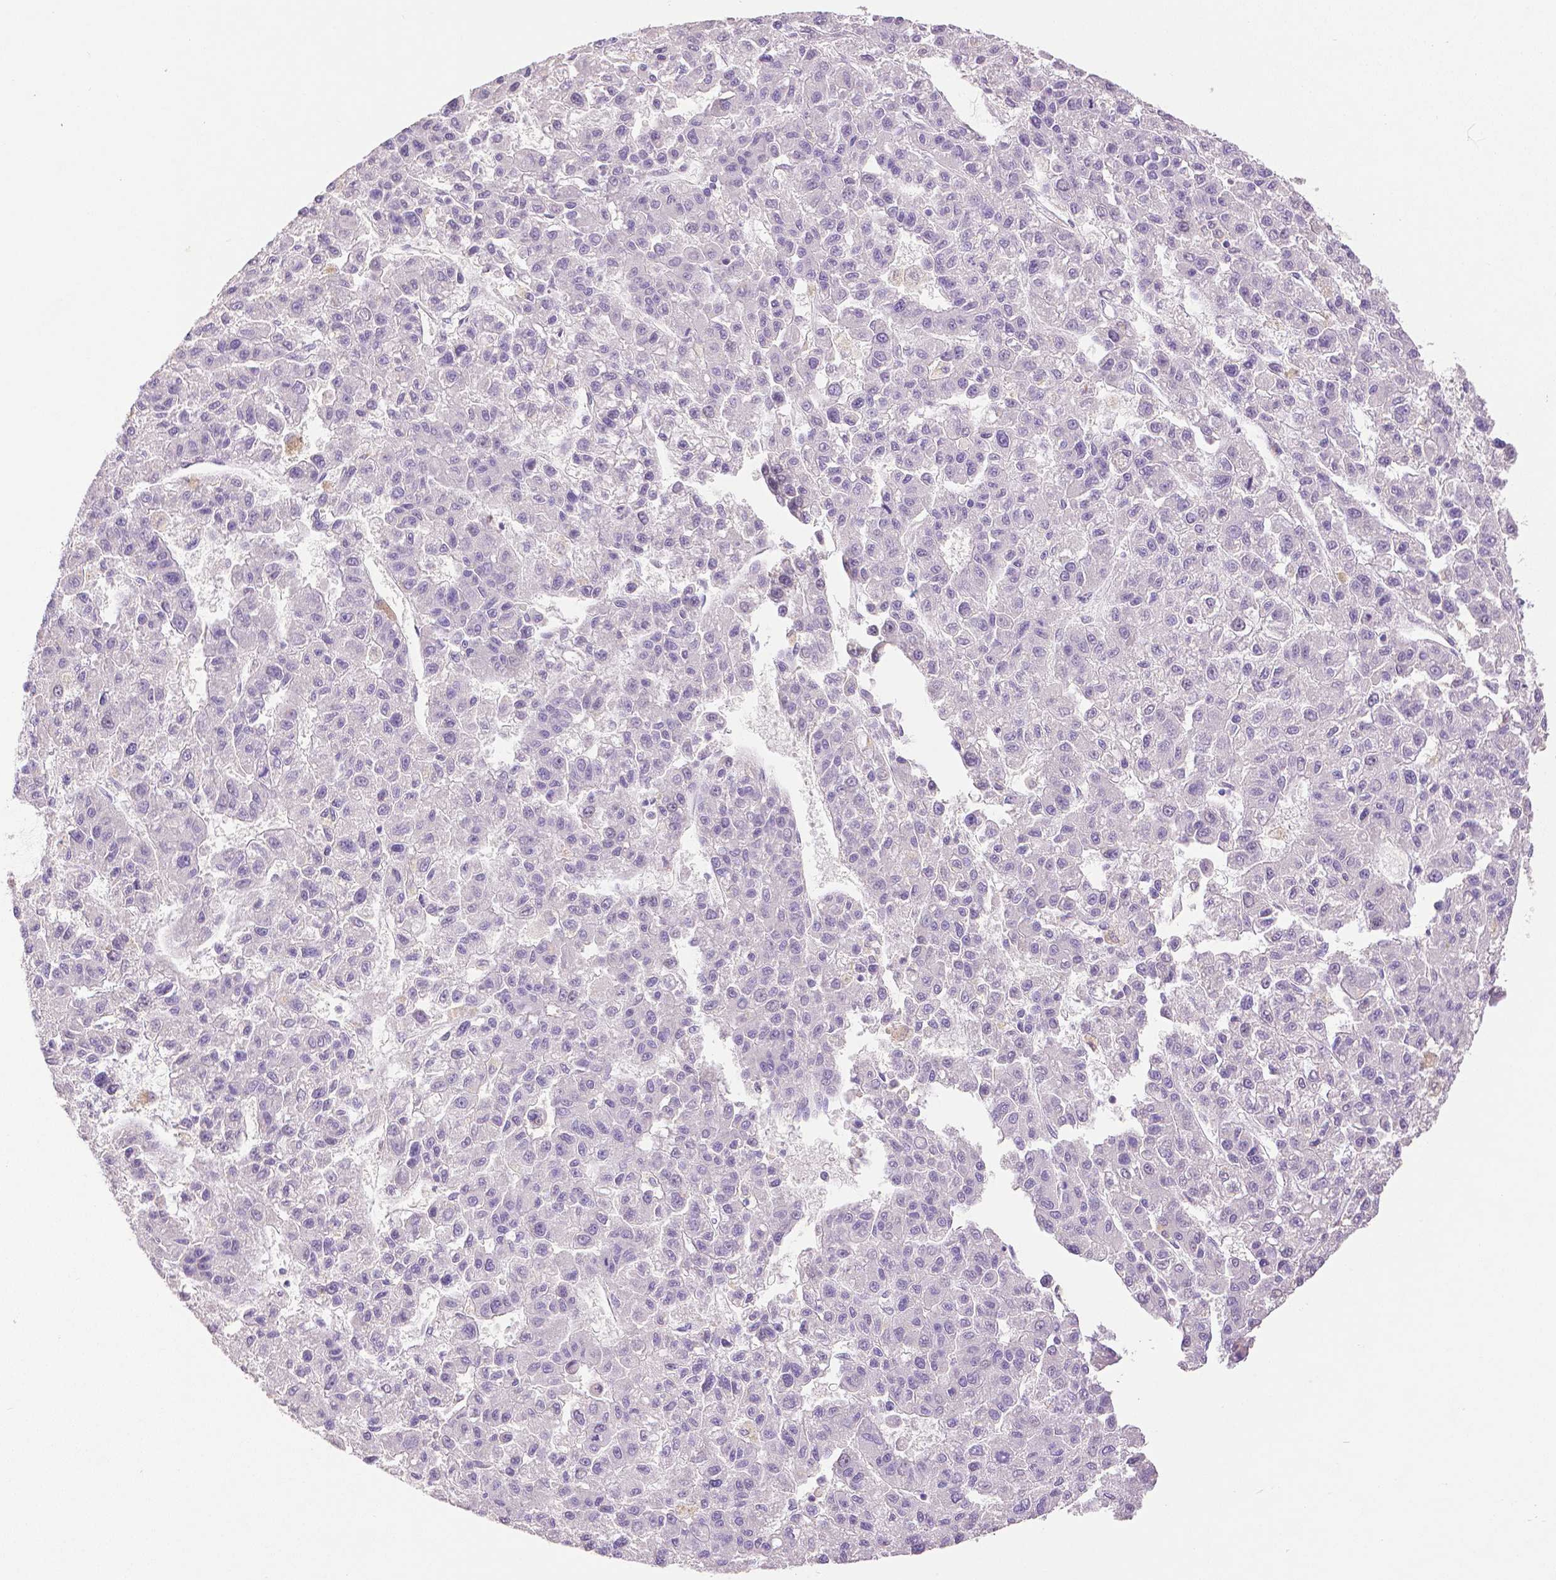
{"staining": {"intensity": "negative", "quantity": "none", "location": "none"}, "tissue": "liver cancer", "cell_type": "Tumor cells", "image_type": "cancer", "snomed": [{"axis": "morphology", "description": "Carcinoma, Hepatocellular, NOS"}, {"axis": "topography", "description": "Liver"}], "caption": "DAB (3,3'-diaminobenzidine) immunohistochemical staining of human hepatocellular carcinoma (liver) reveals no significant positivity in tumor cells.", "gene": "THY1", "patient": {"sex": "male", "age": 70}}